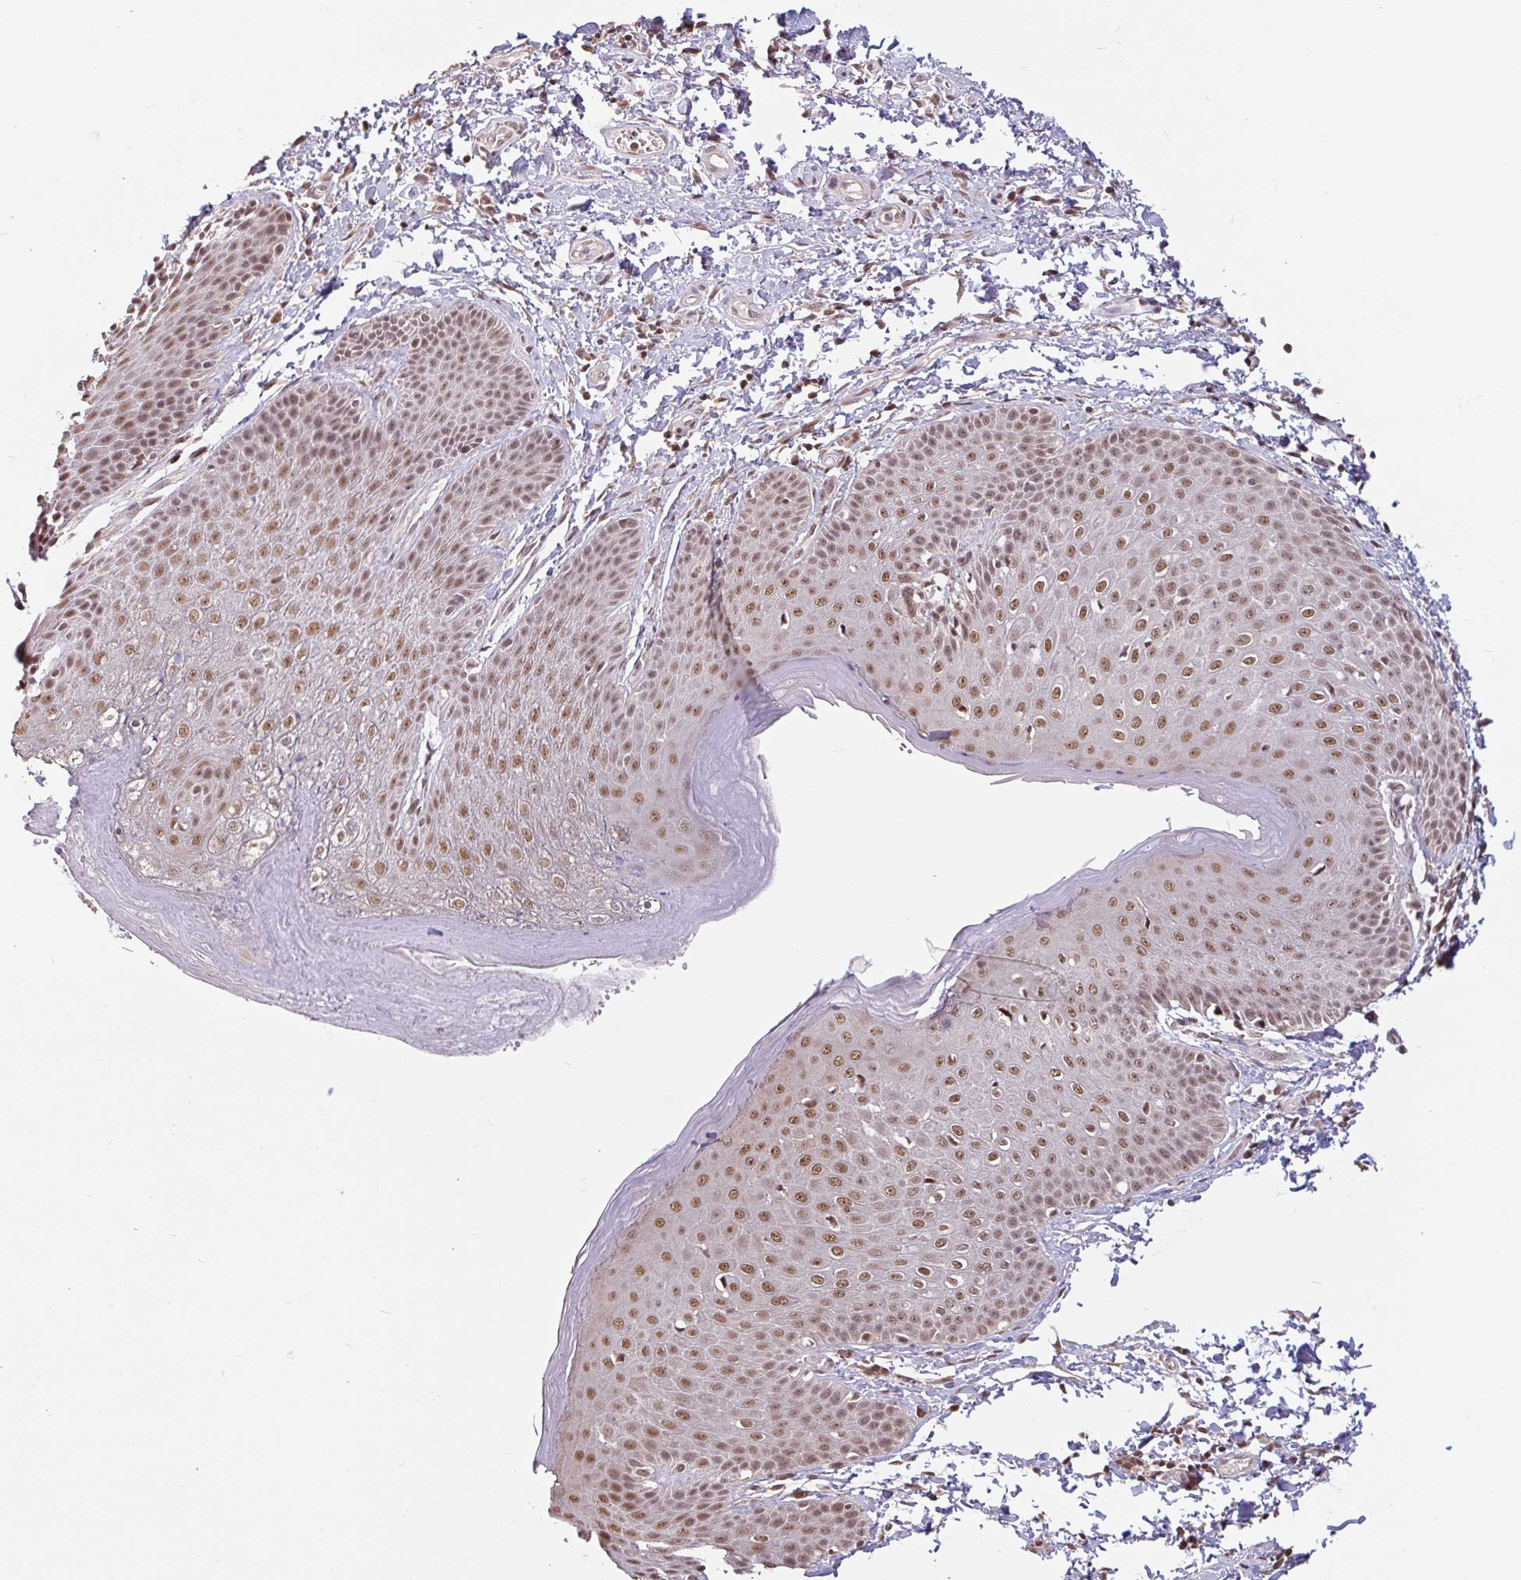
{"staining": {"intensity": "moderate", "quantity": ">75%", "location": "nuclear"}, "tissue": "skin", "cell_type": "Epidermal cells", "image_type": "normal", "snomed": [{"axis": "morphology", "description": "Normal tissue, NOS"}, {"axis": "topography", "description": "Peripheral nerve tissue"}], "caption": "The photomicrograph displays immunohistochemical staining of unremarkable skin. There is moderate nuclear positivity is seen in approximately >75% of epidermal cells.", "gene": "DR1", "patient": {"sex": "male", "age": 51}}